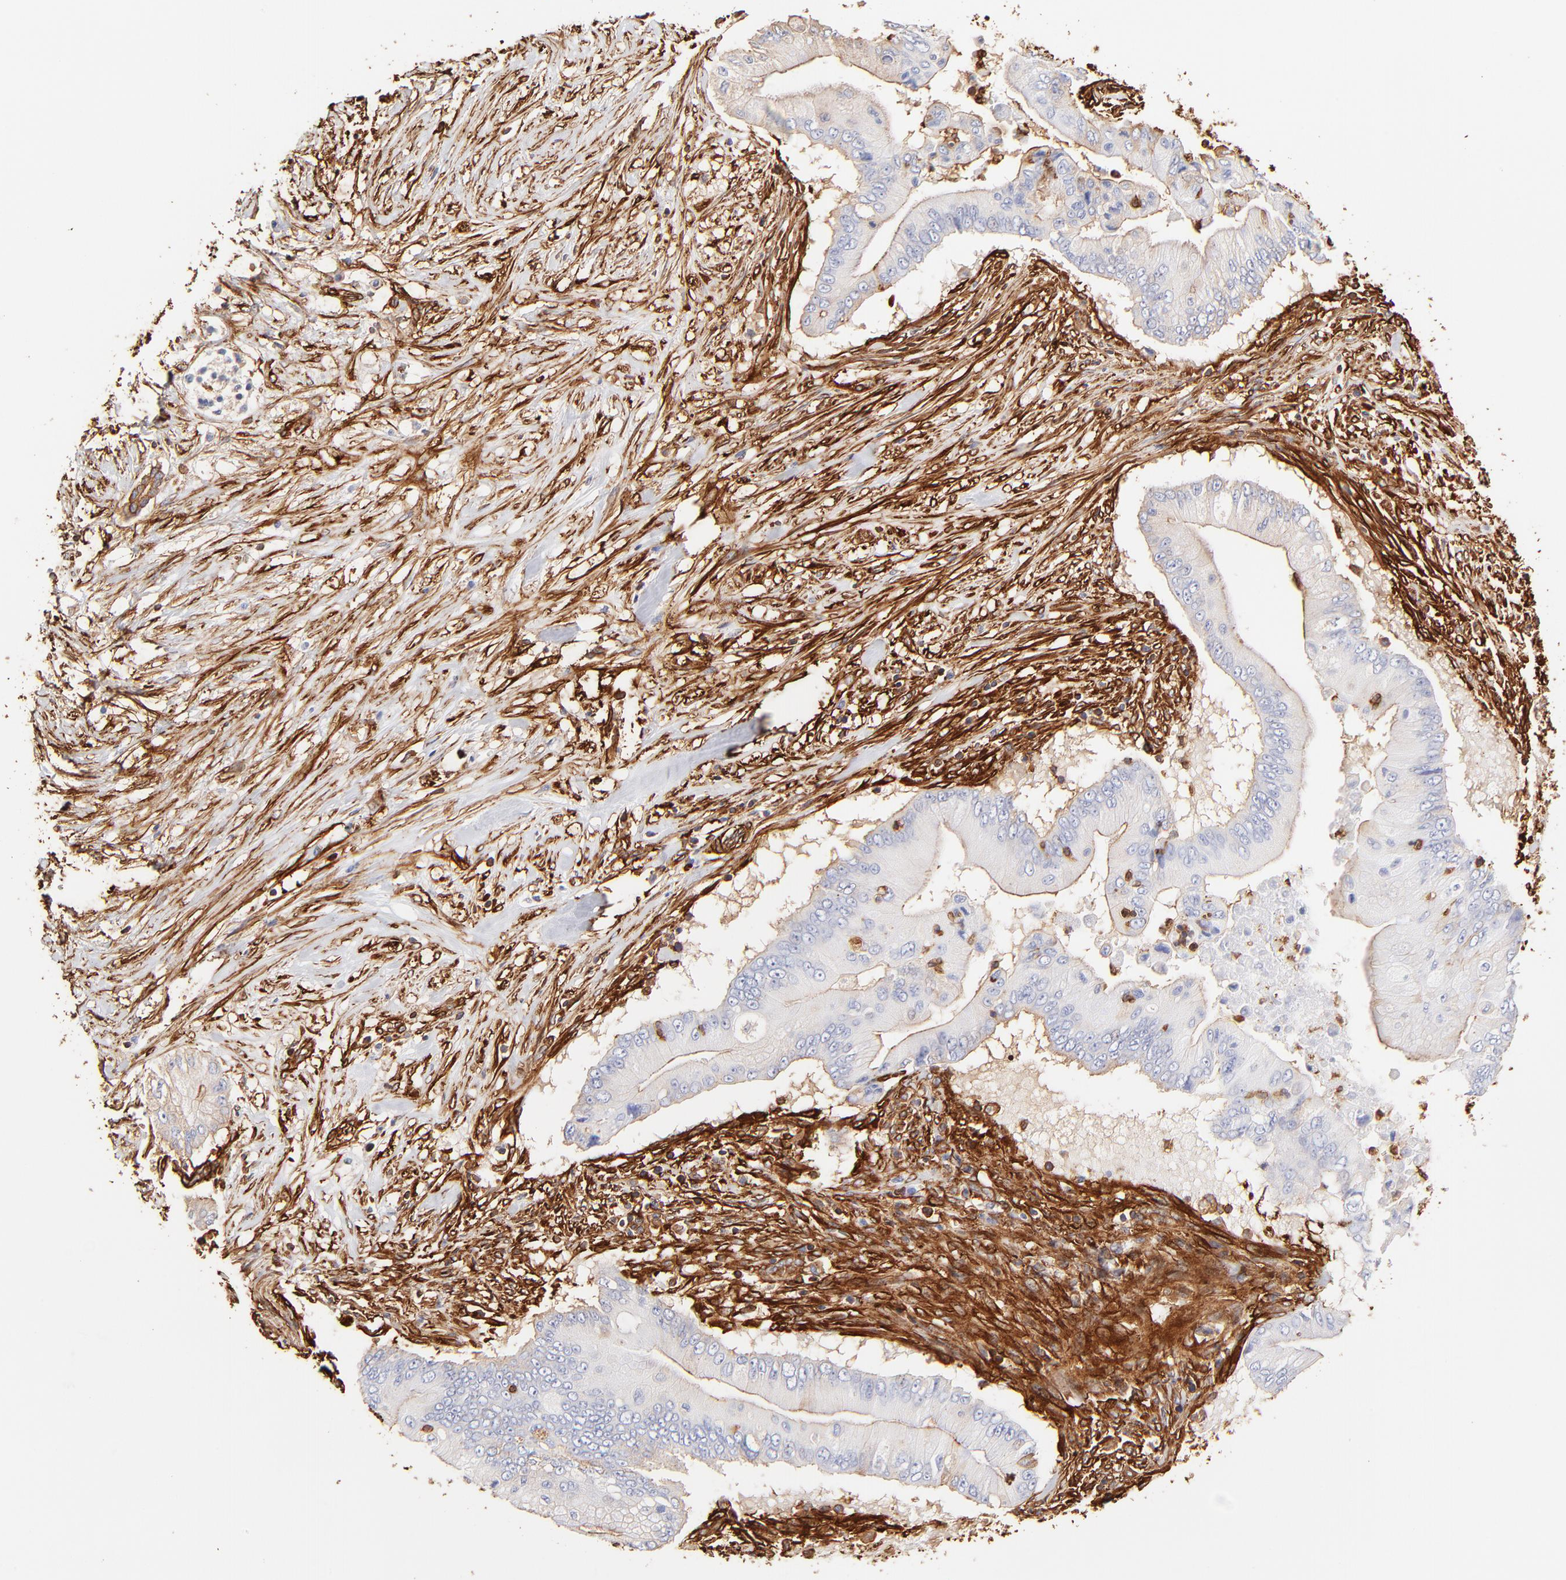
{"staining": {"intensity": "weak", "quantity": "<25%", "location": "cytoplasmic/membranous"}, "tissue": "pancreatic cancer", "cell_type": "Tumor cells", "image_type": "cancer", "snomed": [{"axis": "morphology", "description": "Adenocarcinoma, NOS"}, {"axis": "topography", "description": "Pancreas"}], "caption": "Pancreatic cancer (adenocarcinoma) stained for a protein using IHC reveals no expression tumor cells.", "gene": "FLNA", "patient": {"sex": "male", "age": 62}}